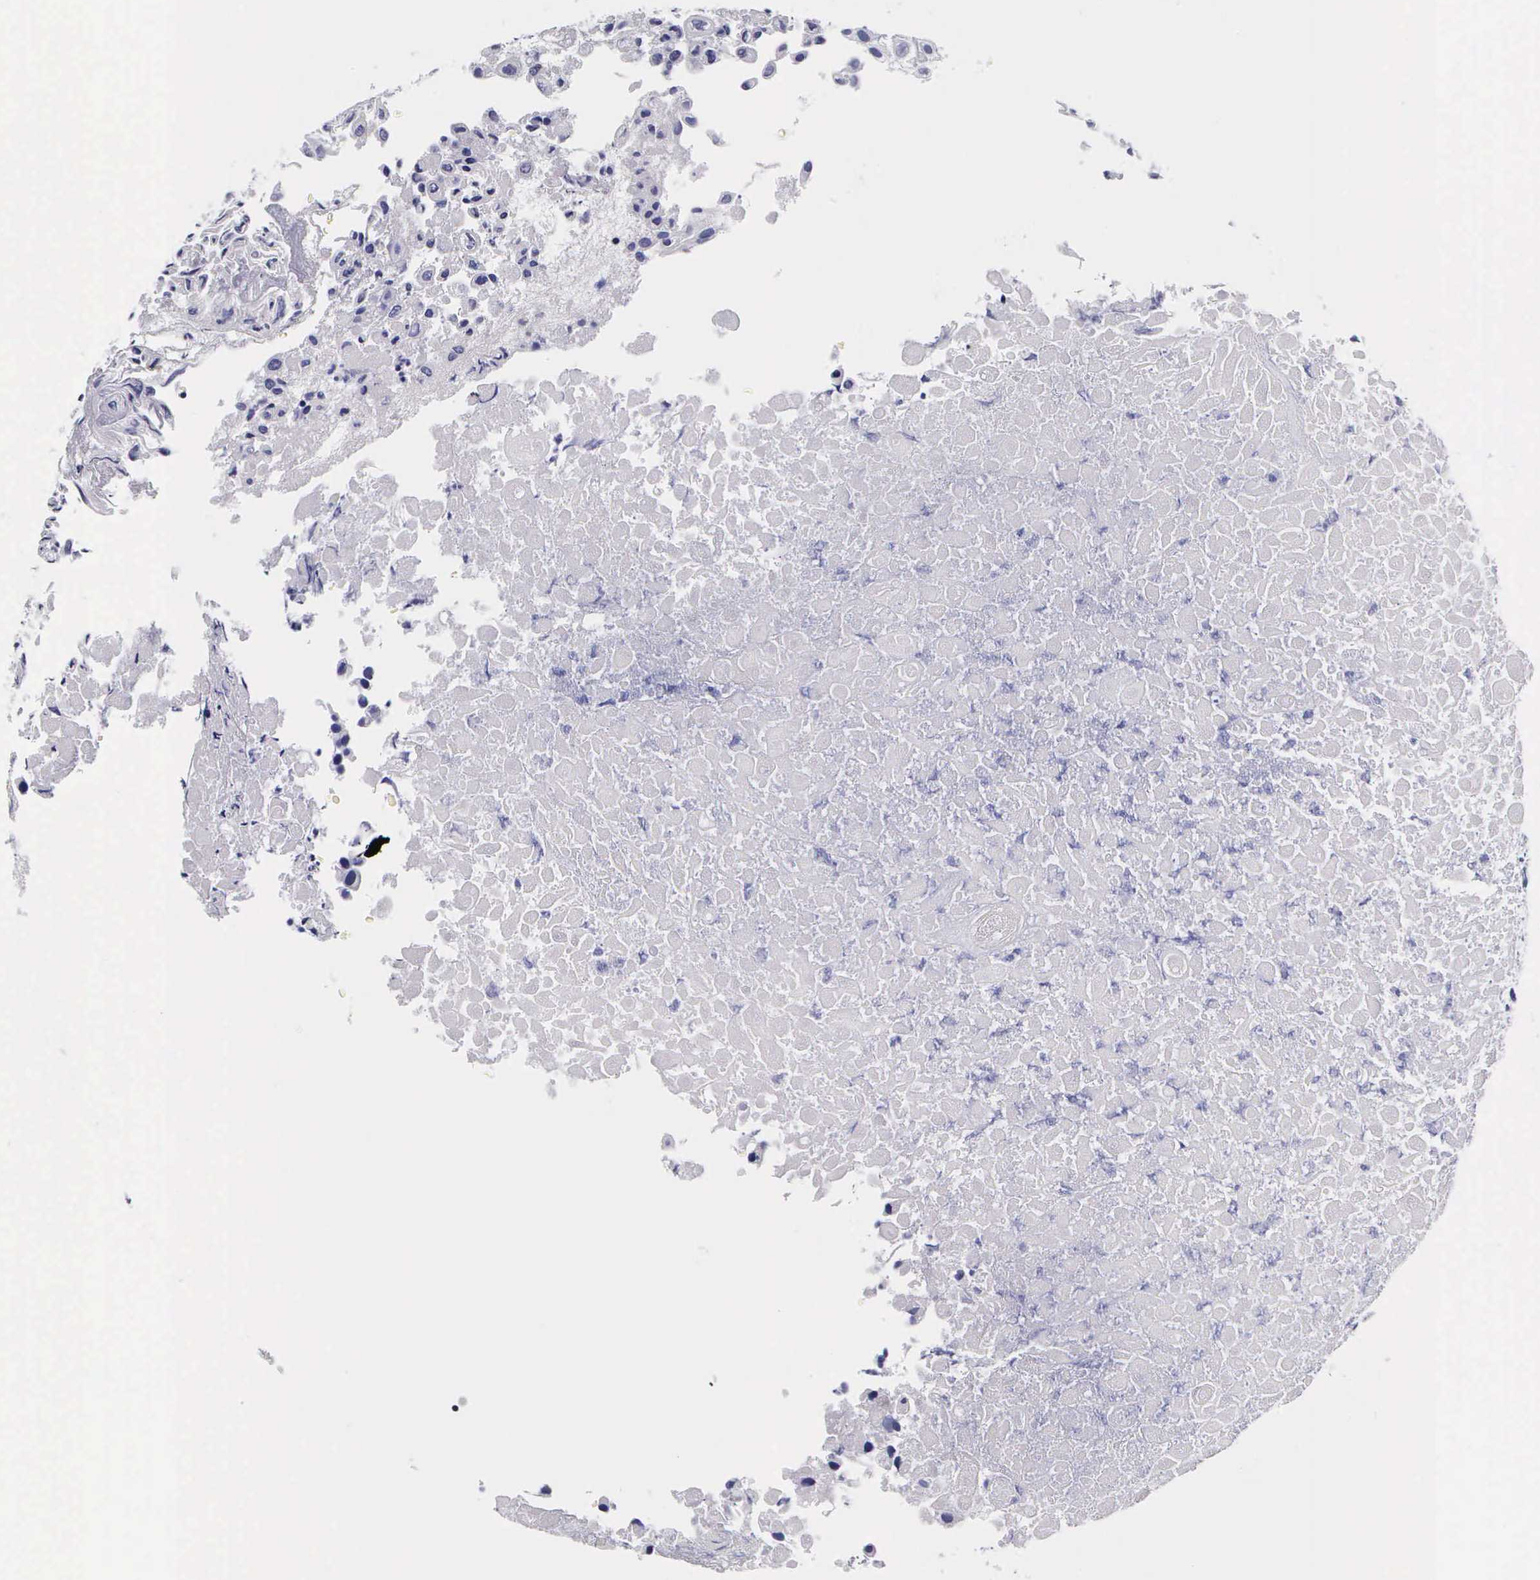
{"staining": {"intensity": "negative", "quantity": "none", "location": "none"}, "tissue": "urothelial cancer", "cell_type": "Tumor cells", "image_type": "cancer", "snomed": [{"axis": "morphology", "description": "Urothelial carcinoma, High grade"}, {"axis": "topography", "description": "Urinary bladder"}], "caption": "Immunohistochemical staining of human urothelial cancer exhibits no significant staining in tumor cells.", "gene": "IAPP", "patient": {"sex": "male", "age": 56}}